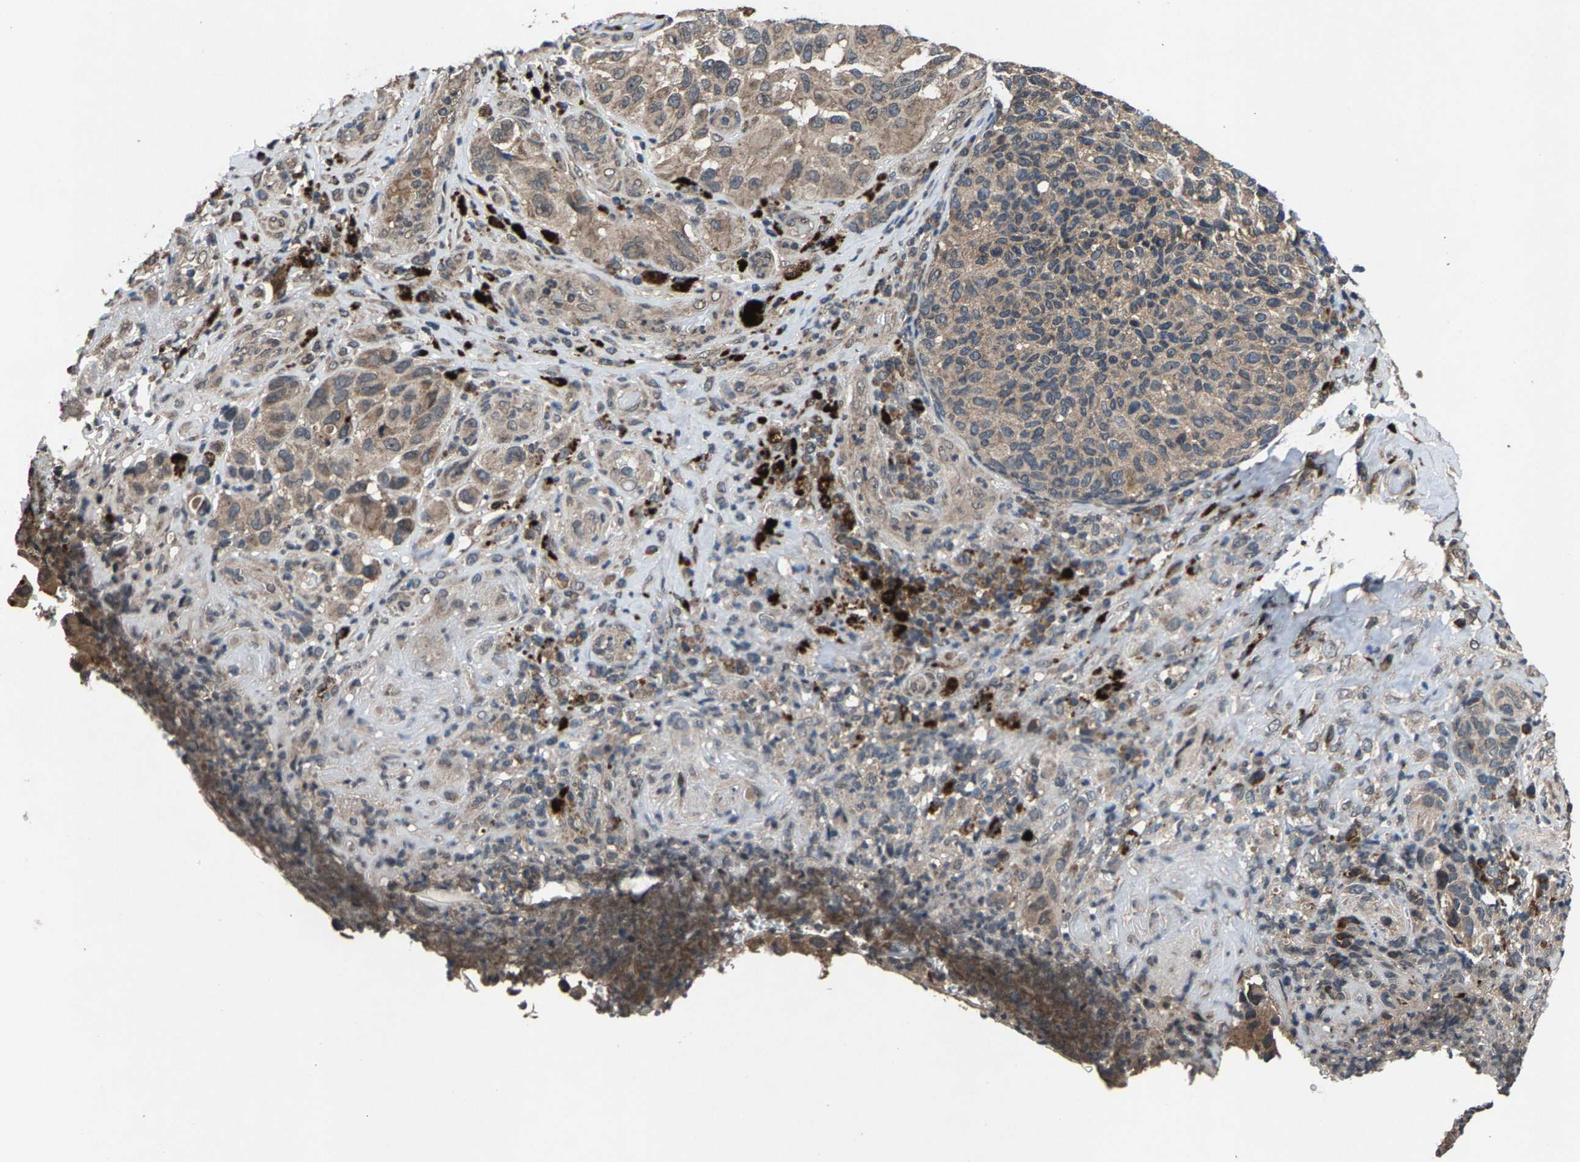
{"staining": {"intensity": "moderate", "quantity": ">75%", "location": "cytoplasmic/membranous"}, "tissue": "melanoma", "cell_type": "Tumor cells", "image_type": "cancer", "snomed": [{"axis": "morphology", "description": "Malignant melanoma, NOS"}, {"axis": "topography", "description": "Skin"}], "caption": "Approximately >75% of tumor cells in human malignant melanoma exhibit moderate cytoplasmic/membranous protein expression as visualized by brown immunohistochemical staining.", "gene": "HUWE1", "patient": {"sex": "female", "age": 73}}